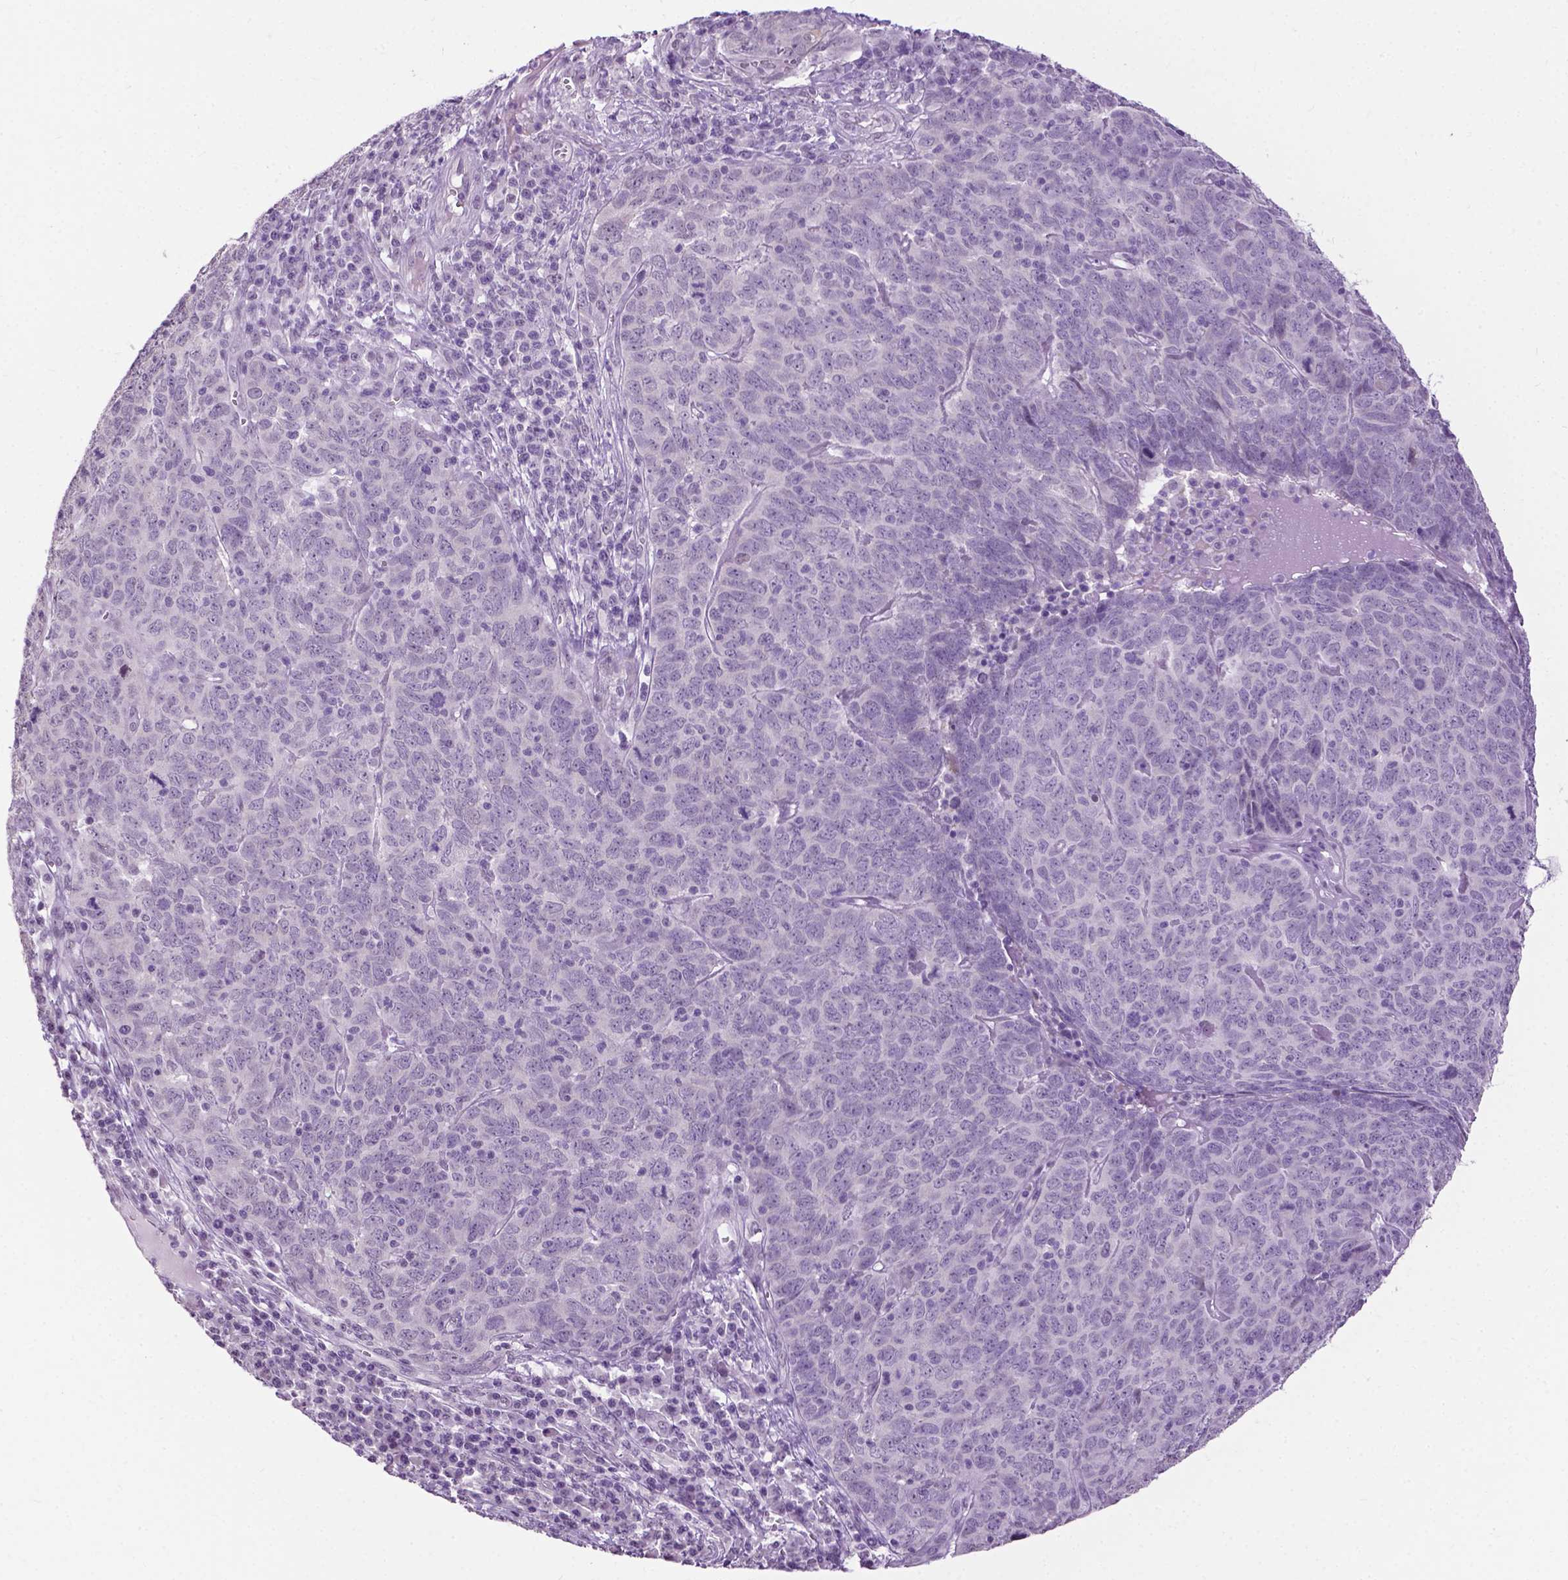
{"staining": {"intensity": "negative", "quantity": "none", "location": "none"}, "tissue": "skin cancer", "cell_type": "Tumor cells", "image_type": "cancer", "snomed": [{"axis": "morphology", "description": "Squamous cell carcinoma, NOS"}, {"axis": "topography", "description": "Skin"}, {"axis": "topography", "description": "Anal"}], "caption": "Immunohistochemistry of human skin squamous cell carcinoma exhibits no positivity in tumor cells.", "gene": "GPR37L1", "patient": {"sex": "female", "age": 51}}